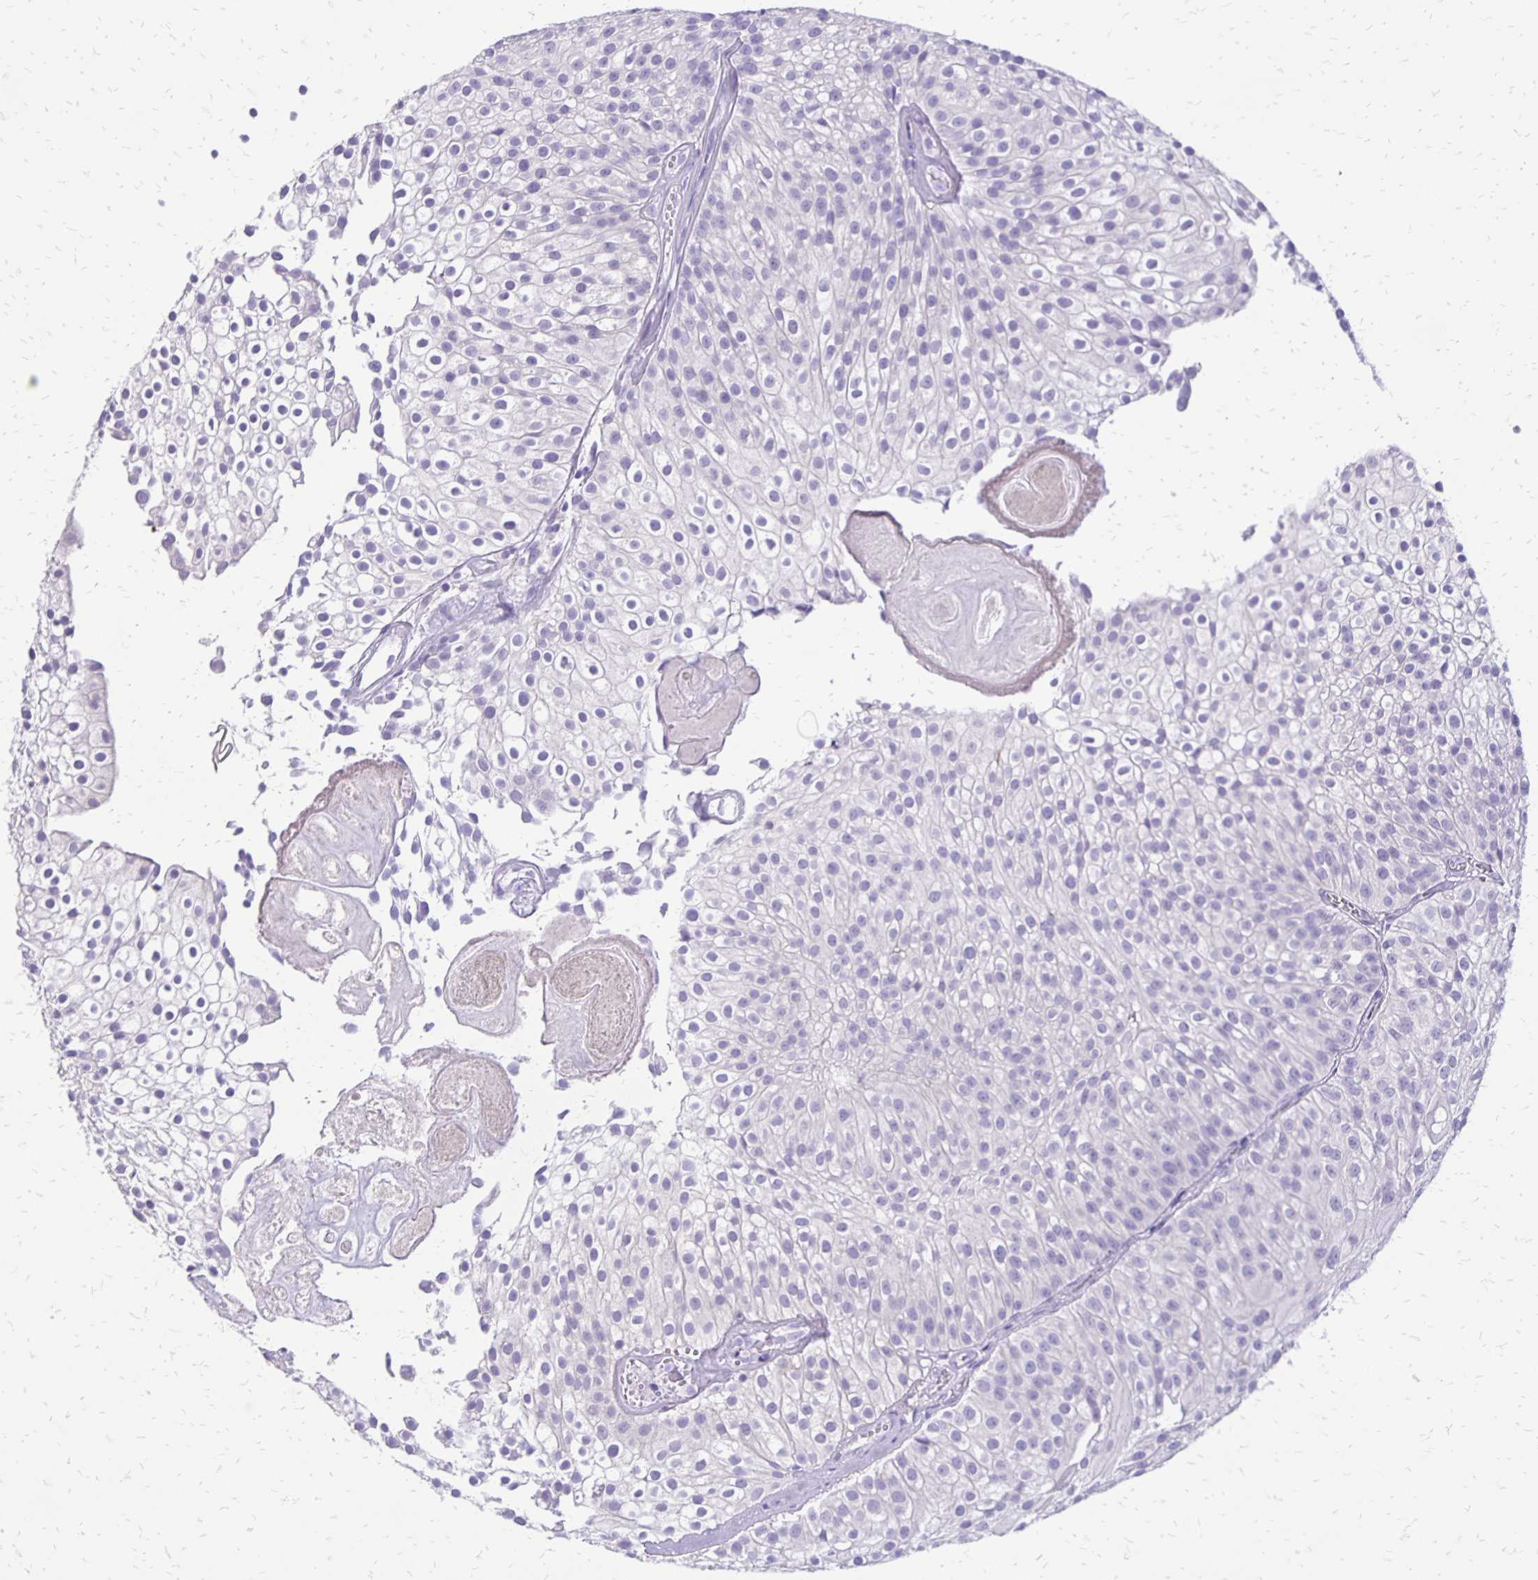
{"staining": {"intensity": "negative", "quantity": "none", "location": "none"}, "tissue": "urothelial cancer", "cell_type": "Tumor cells", "image_type": "cancer", "snomed": [{"axis": "morphology", "description": "Urothelial carcinoma, Low grade"}, {"axis": "topography", "description": "Urinary bladder"}], "caption": "Immunohistochemistry image of low-grade urothelial carcinoma stained for a protein (brown), which reveals no expression in tumor cells. (DAB (3,3'-diaminobenzidine) IHC with hematoxylin counter stain).", "gene": "ANKRD45", "patient": {"sex": "male", "age": 70}}